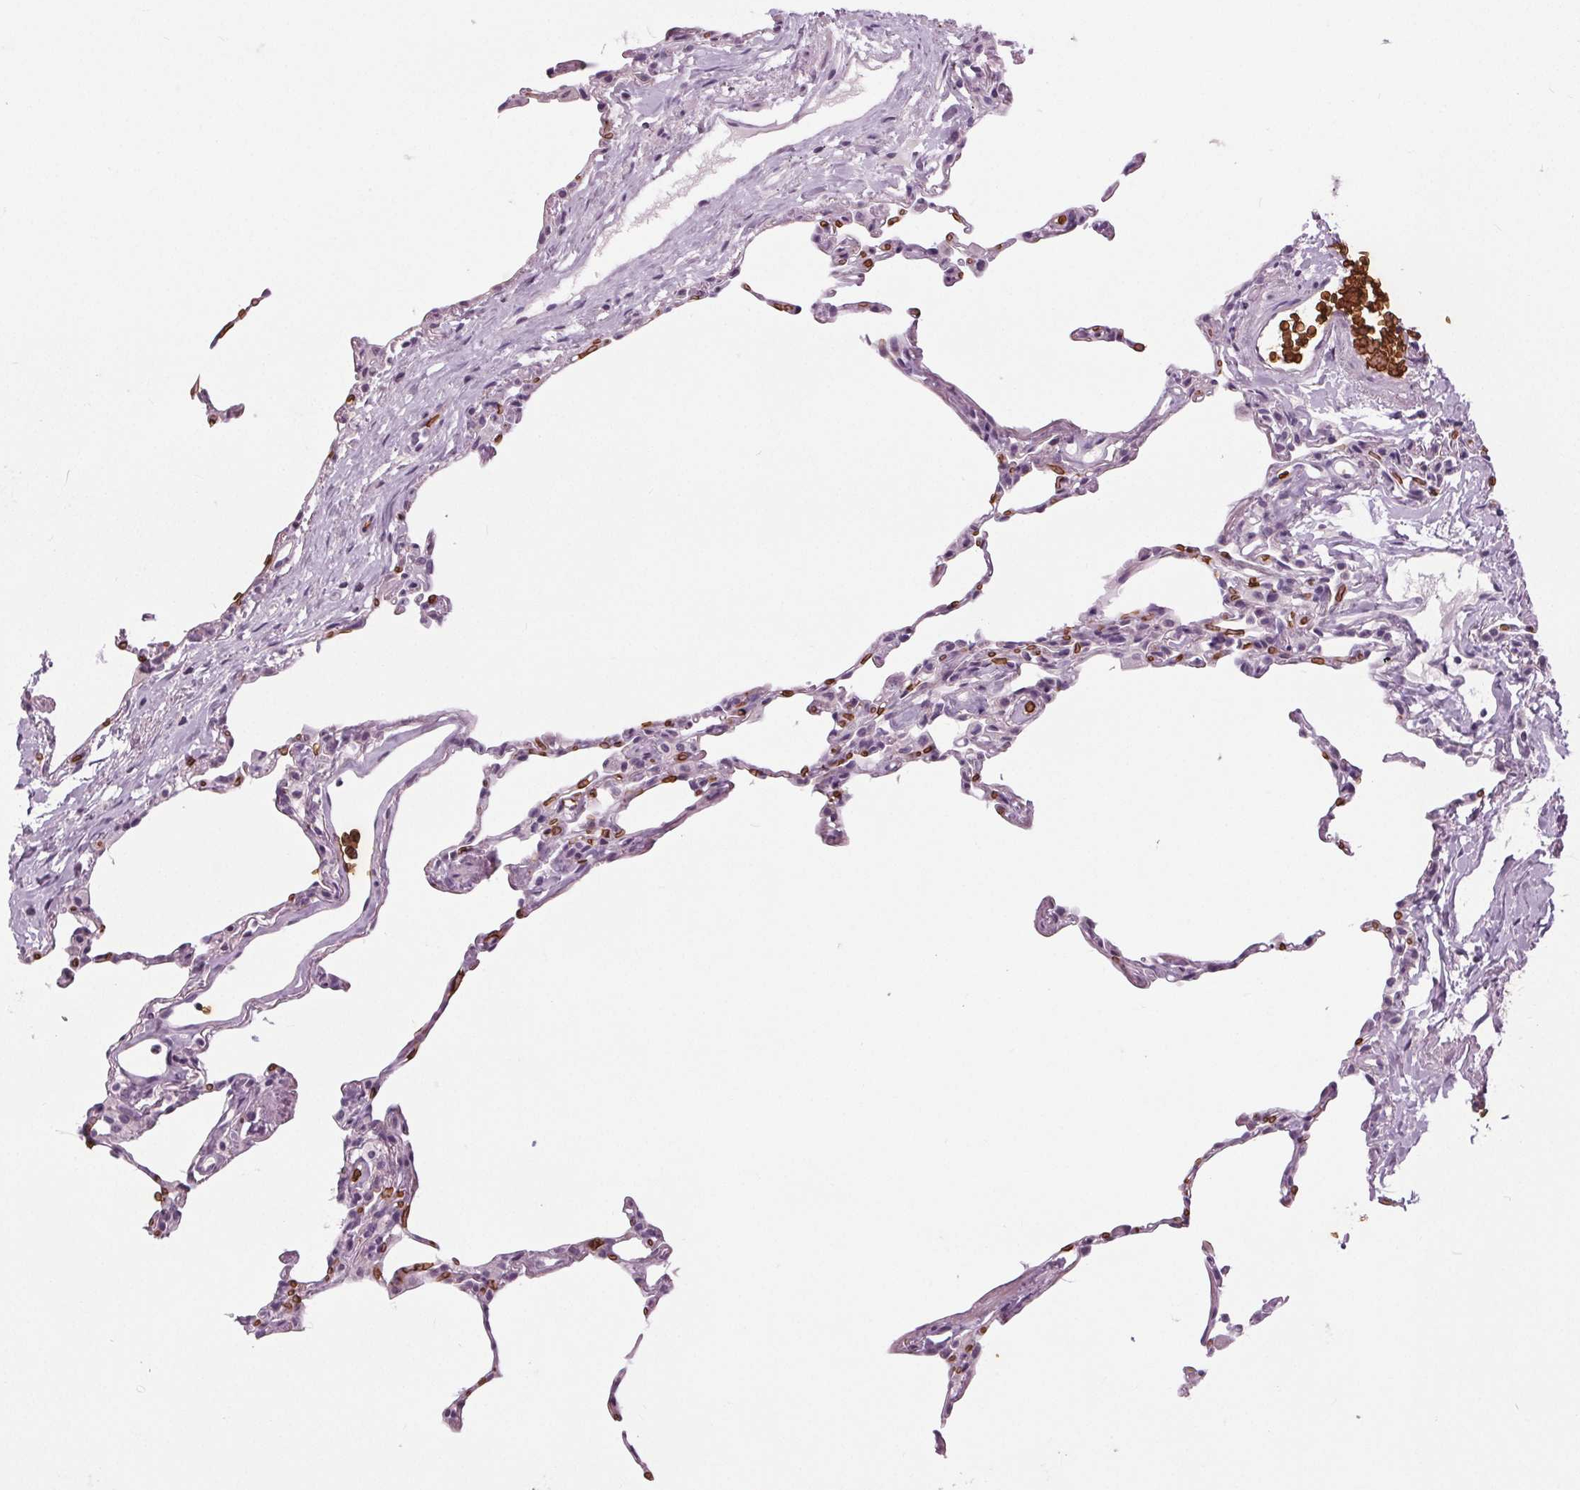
{"staining": {"intensity": "negative", "quantity": "none", "location": "none"}, "tissue": "lung", "cell_type": "Alveolar cells", "image_type": "normal", "snomed": [{"axis": "morphology", "description": "Normal tissue, NOS"}, {"axis": "topography", "description": "Lung"}], "caption": "A histopathology image of human lung is negative for staining in alveolar cells. The staining was performed using DAB to visualize the protein expression in brown, while the nuclei were stained in blue with hematoxylin (Magnification: 20x).", "gene": "SLC4A1", "patient": {"sex": "female", "age": 57}}